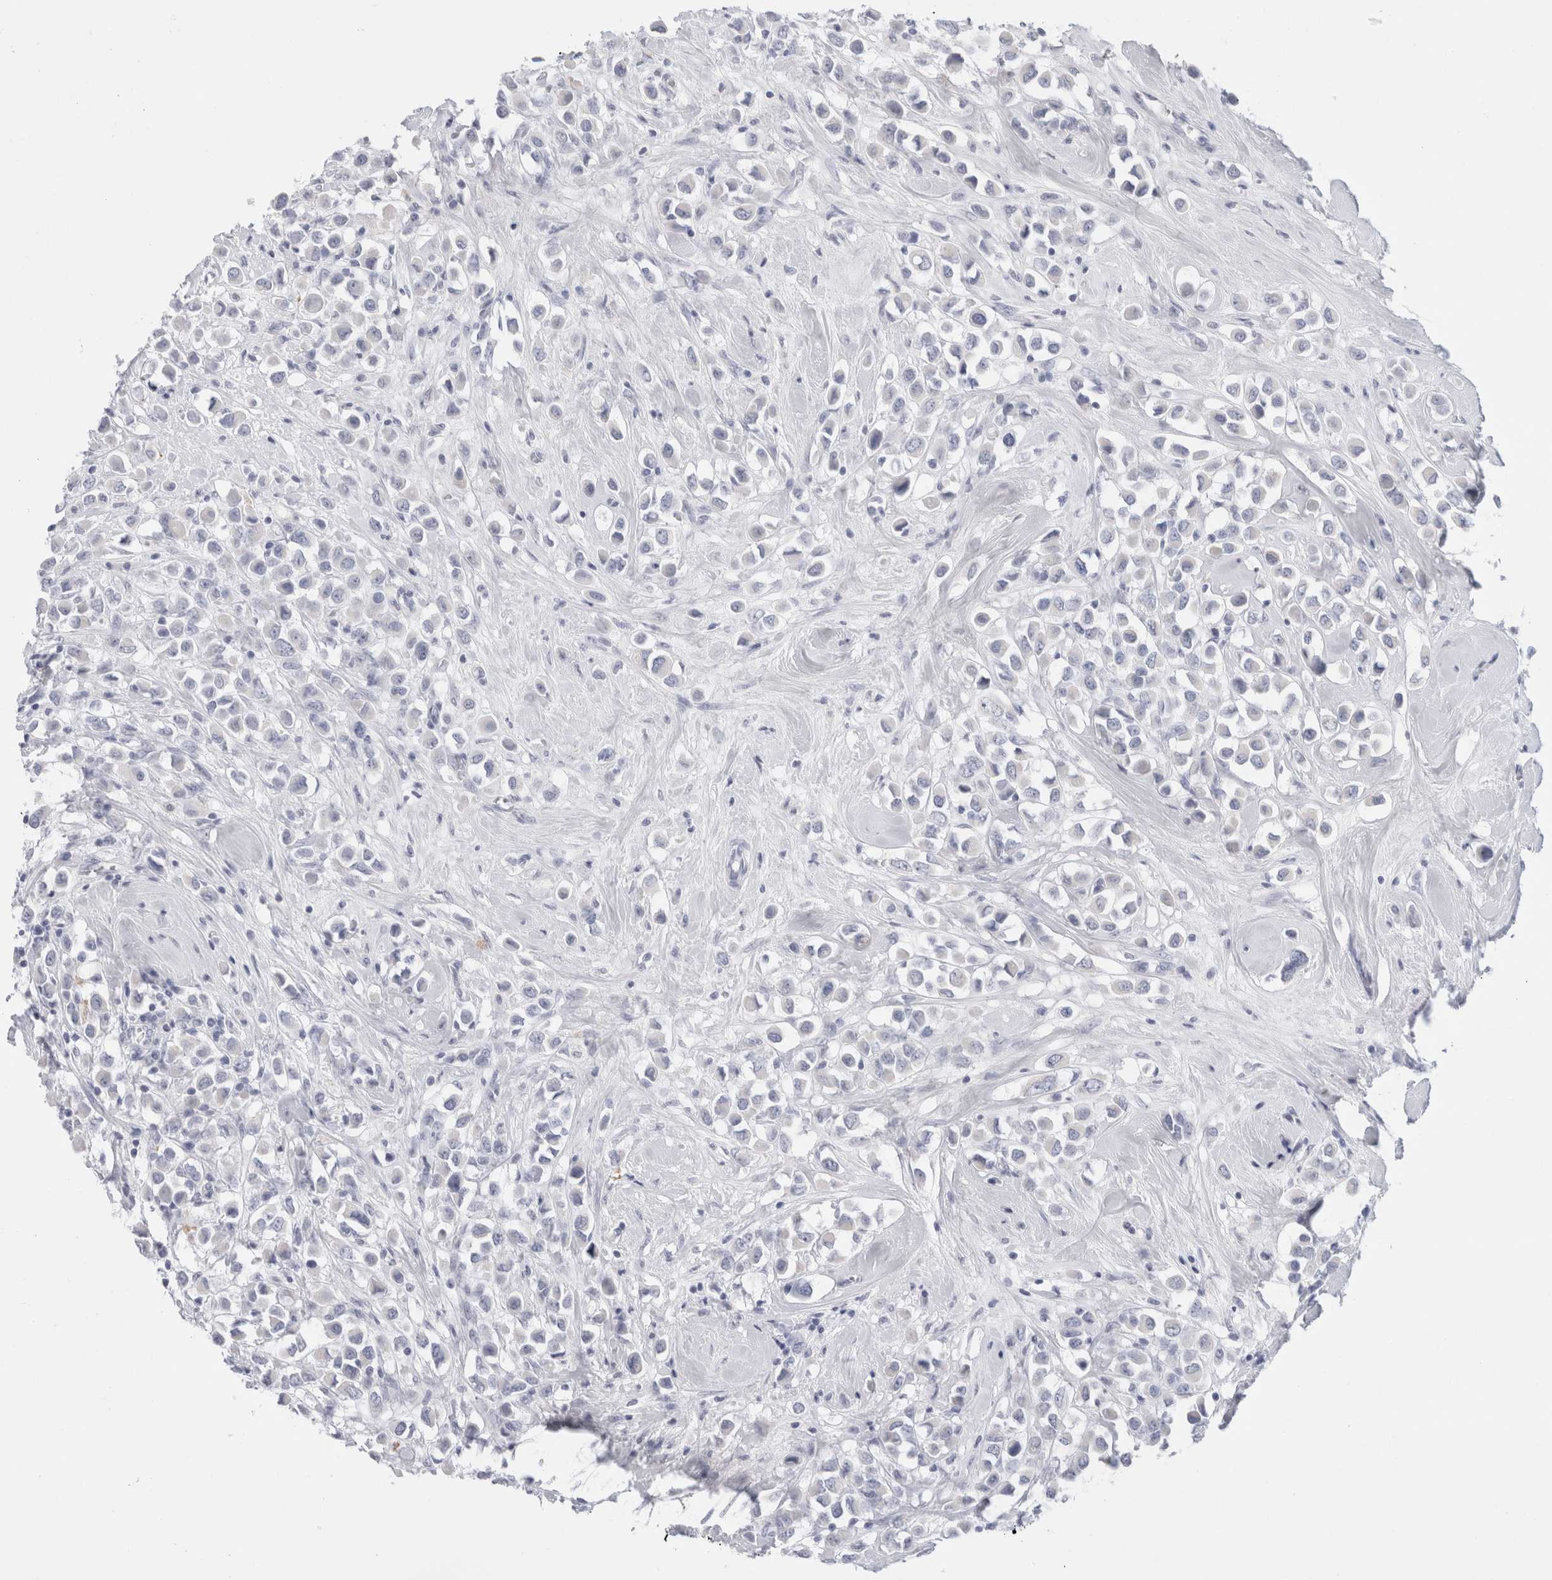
{"staining": {"intensity": "negative", "quantity": "none", "location": "none"}, "tissue": "breast cancer", "cell_type": "Tumor cells", "image_type": "cancer", "snomed": [{"axis": "morphology", "description": "Duct carcinoma"}, {"axis": "topography", "description": "Breast"}], "caption": "Image shows no protein expression in tumor cells of breast intraductal carcinoma tissue. The staining is performed using DAB (3,3'-diaminobenzidine) brown chromogen with nuclei counter-stained in using hematoxylin.", "gene": "MUC15", "patient": {"sex": "female", "age": 61}}